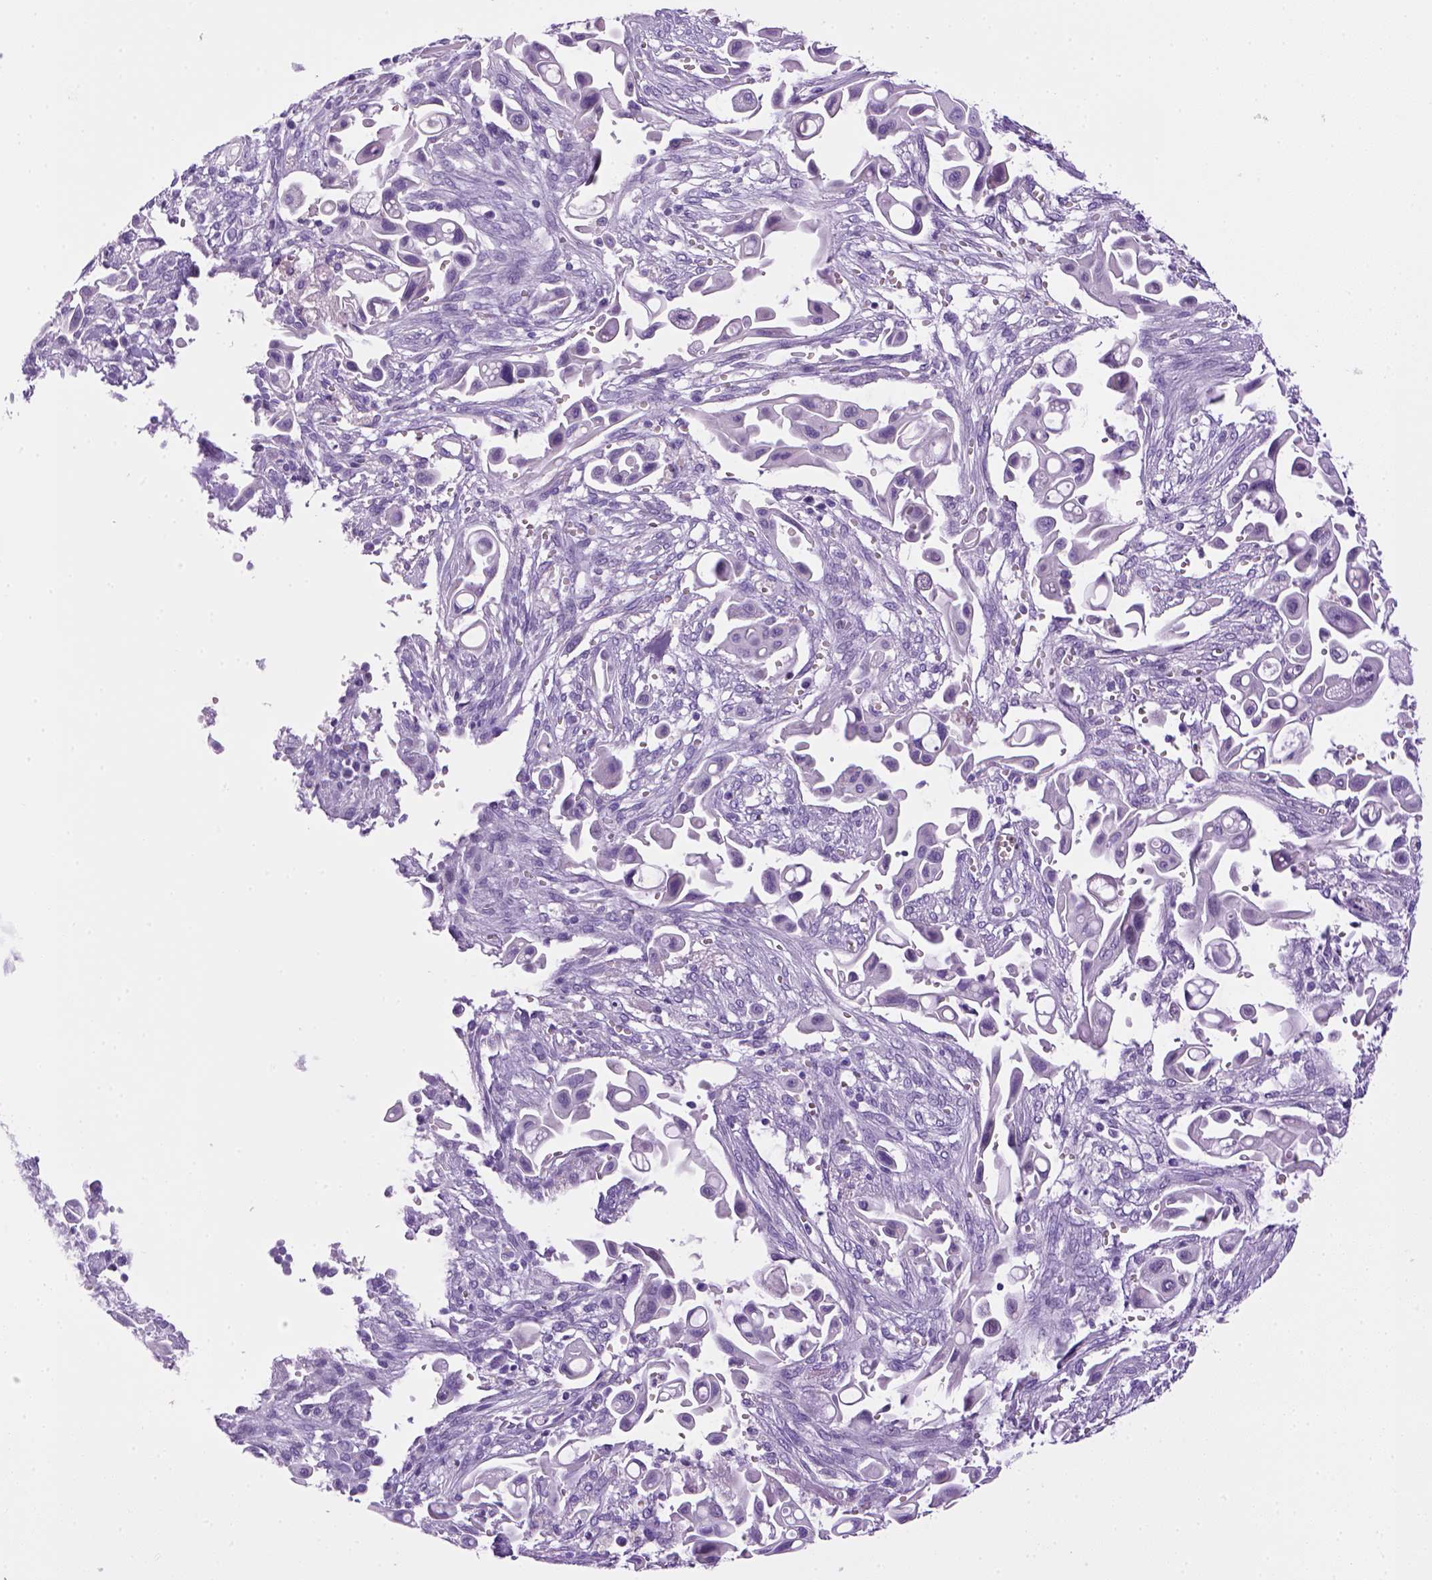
{"staining": {"intensity": "negative", "quantity": "none", "location": "none"}, "tissue": "pancreatic cancer", "cell_type": "Tumor cells", "image_type": "cancer", "snomed": [{"axis": "morphology", "description": "Adenocarcinoma, NOS"}, {"axis": "topography", "description": "Pancreas"}], "caption": "The image reveals no staining of tumor cells in pancreatic cancer (adenocarcinoma). (DAB (3,3'-diaminobenzidine) immunohistochemistry (IHC) visualized using brightfield microscopy, high magnification).", "gene": "SGCG", "patient": {"sex": "male", "age": 50}}